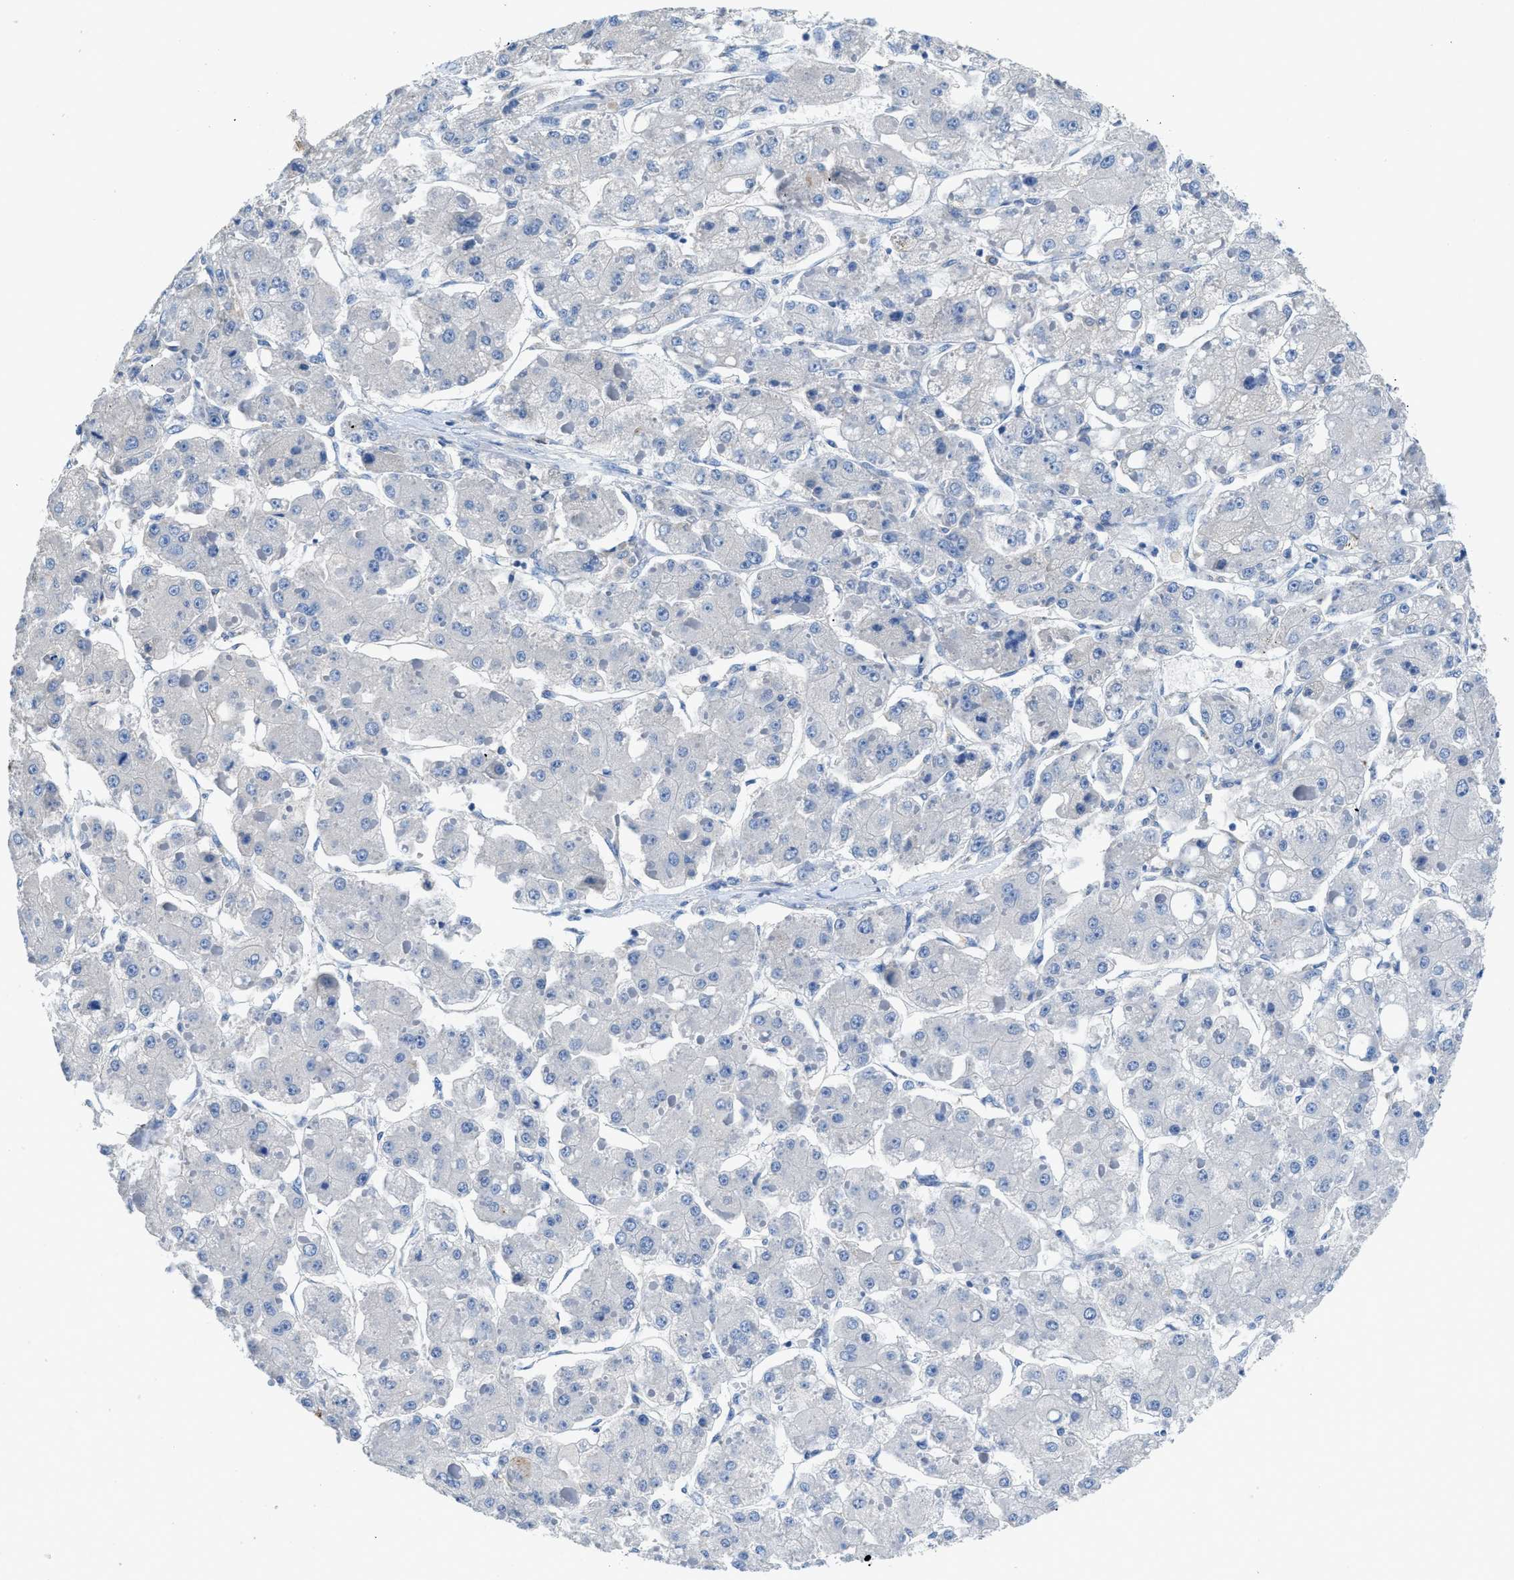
{"staining": {"intensity": "negative", "quantity": "none", "location": "none"}, "tissue": "liver cancer", "cell_type": "Tumor cells", "image_type": "cancer", "snomed": [{"axis": "morphology", "description": "Carcinoma, Hepatocellular, NOS"}, {"axis": "topography", "description": "Liver"}], "caption": "The IHC photomicrograph has no significant expression in tumor cells of liver cancer tissue.", "gene": "SLC10A6", "patient": {"sex": "female", "age": 73}}